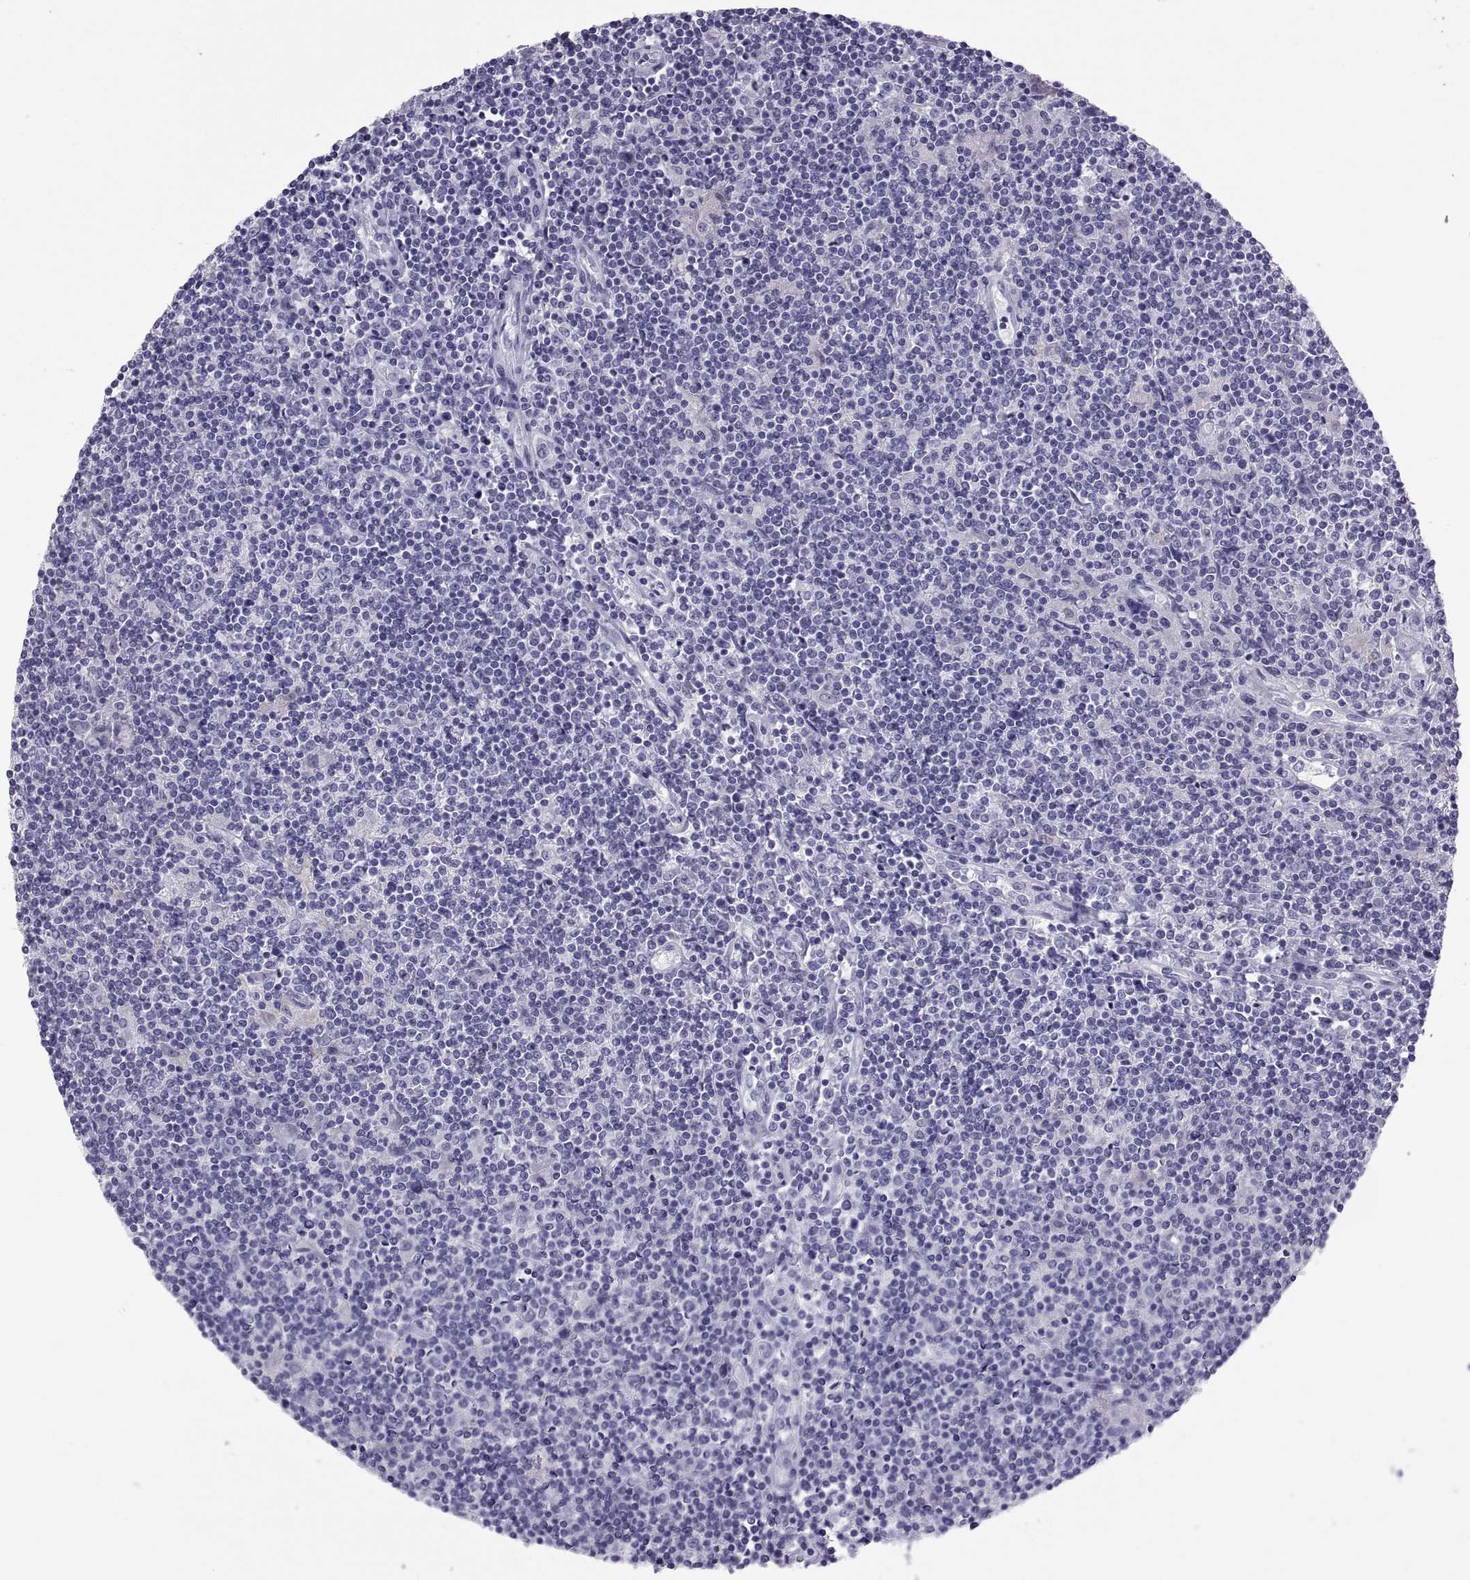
{"staining": {"intensity": "negative", "quantity": "none", "location": "none"}, "tissue": "lymphoma", "cell_type": "Tumor cells", "image_type": "cancer", "snomed": [{"axis": "morphology", "description": "Hodgkin's disease, NOS"}, {"axis": "topography", "description": "Lymph node"}], "caption": "IHC of human lymphoma reveals no positivity in tumor cells. (Stains: DAB (3,3'-diaminobenzidine) IHC with hematoxylin counter stain, Microscopy: brightfield microscopy at high magnification).", "gene": "CT47A10", "patient": {"sex": "male", "age": 40}}